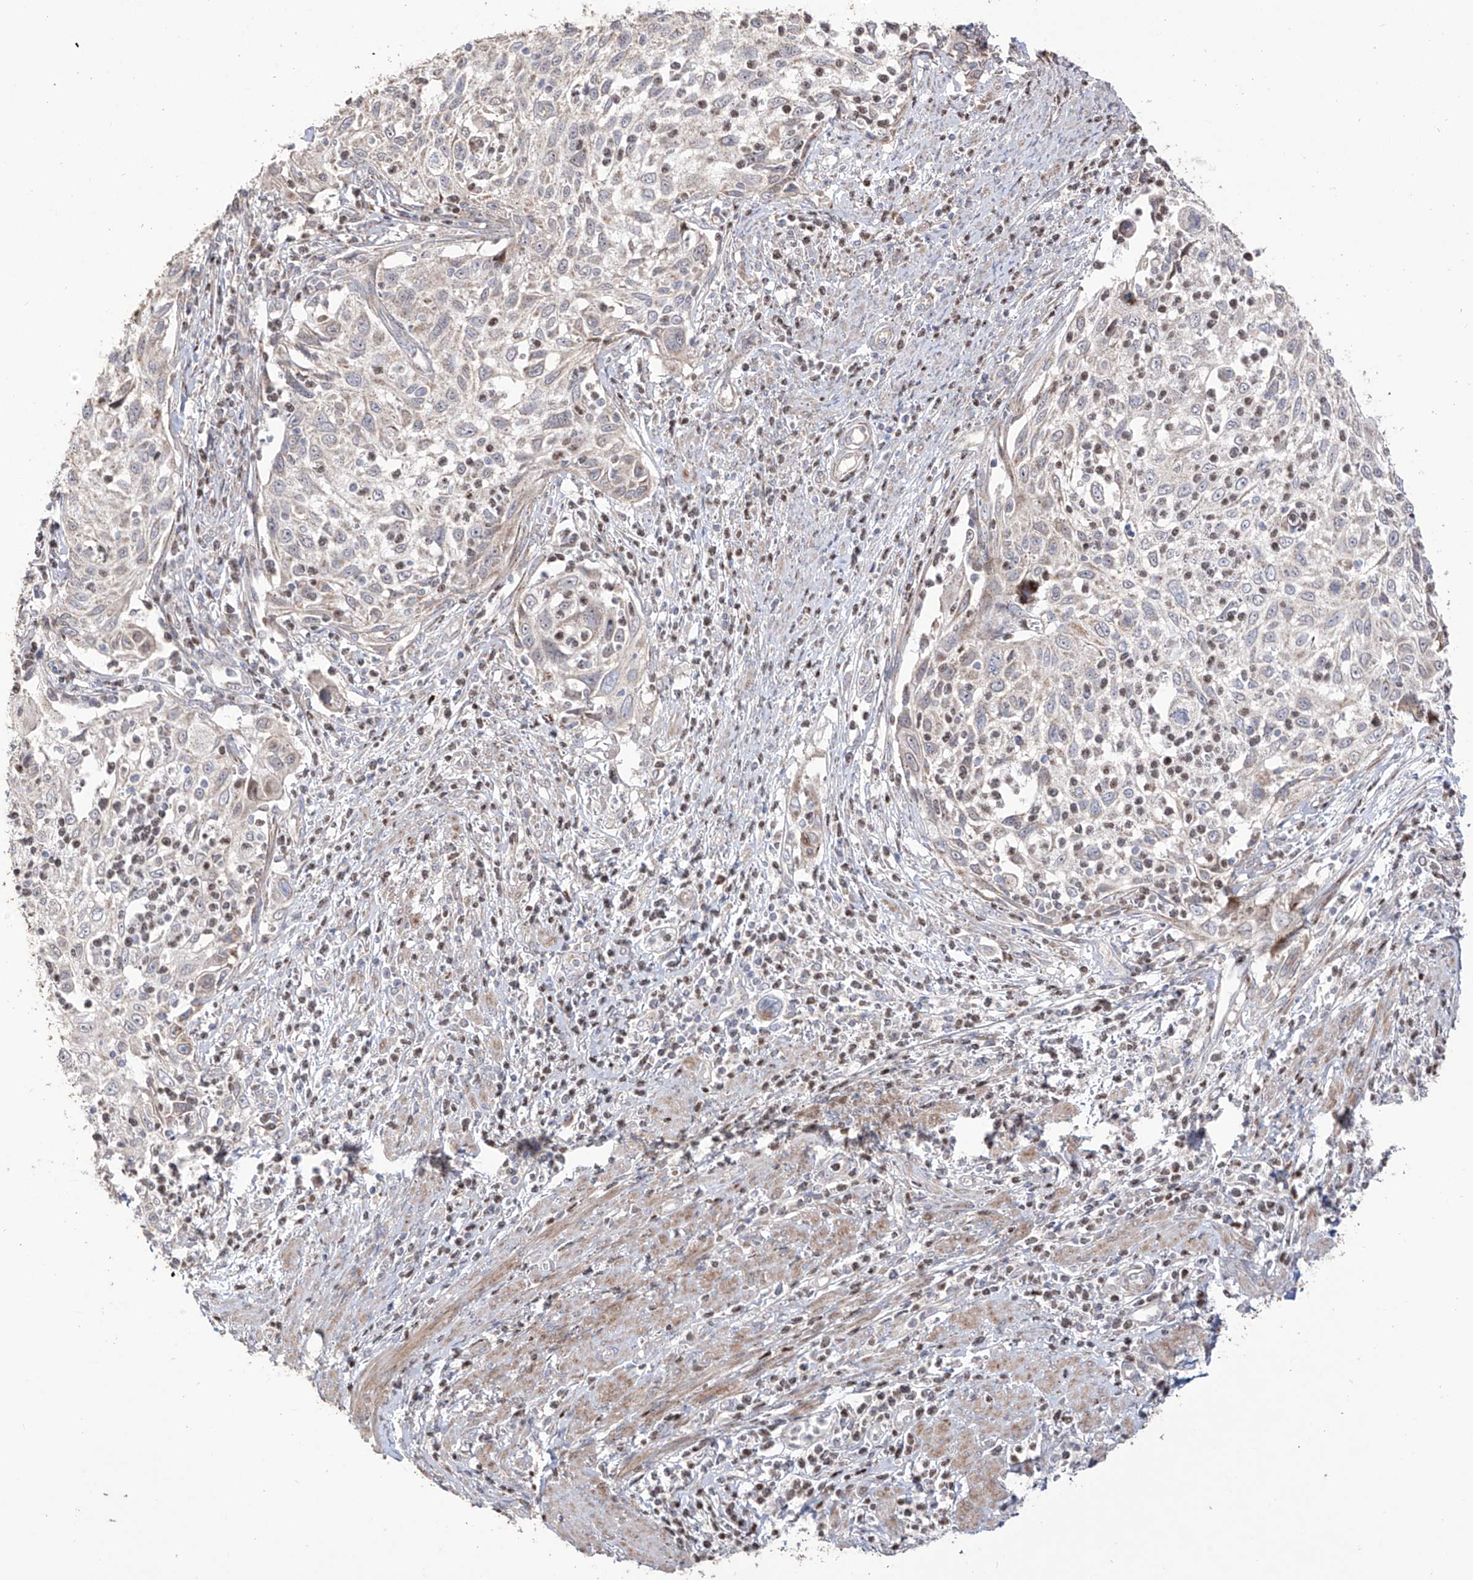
{"staining": {"intensity": "negative", "quantity": "none", "location": "none"}, "tissue": "cervical cancer", "cell_type": "Tumor cells", "image_type": "cancer", "snomed": [{"axis": "morphology", "description": "Squamous cell carcinoma, NOS"}, {"axis": "topography", "description": "Cervix"}], "caption": "There is no significant staining in tumor cells of squamous cell carcinoma (cervical). The staining was performed using DAB to visualize the protein expression in brown, while the nuclei were stained in blue with hematoxylin (Magnification: 20x).", "gene": "YKT6", "patient": {"sex": "female", "age": 70}}